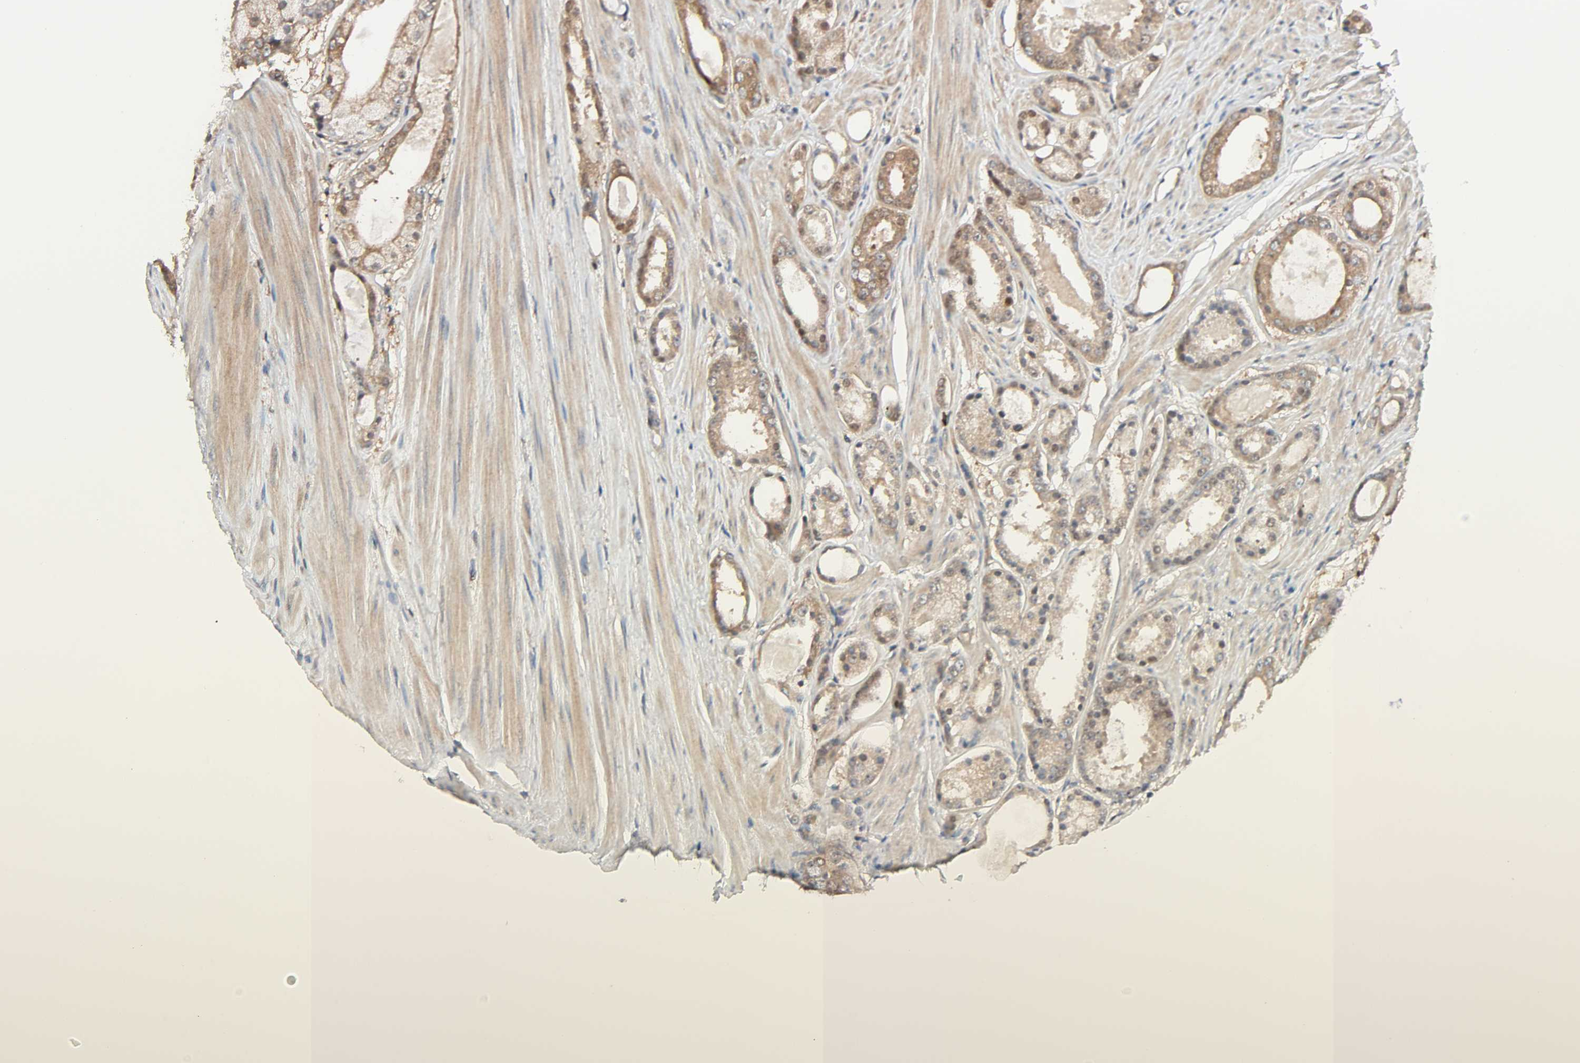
{"staining": {"intensity": "moderate", "quantity": ">75%", "location": "cytoplasmic/membranous"}, "tissue": "prostate cancer", "cell_type": "Tumor cells", "image_type": "cancer", "snomed": [{"axis": "morphology", "description": "Adenocarcinoma, Low grade"}, {"axis": "topography", "description": "Prostate"}], "caption": "Immunohistochemical staining of human prostate cancer (adenocarcinoma (low-grade)) reveals moderate cytoplasmic/membranous protein staining in approximately >75% of tumor cells. (IHC, brightfield microscopy, high magnification).", "gene": "PPP2R1B", "patient": {"sex": "male", "age": 57}}